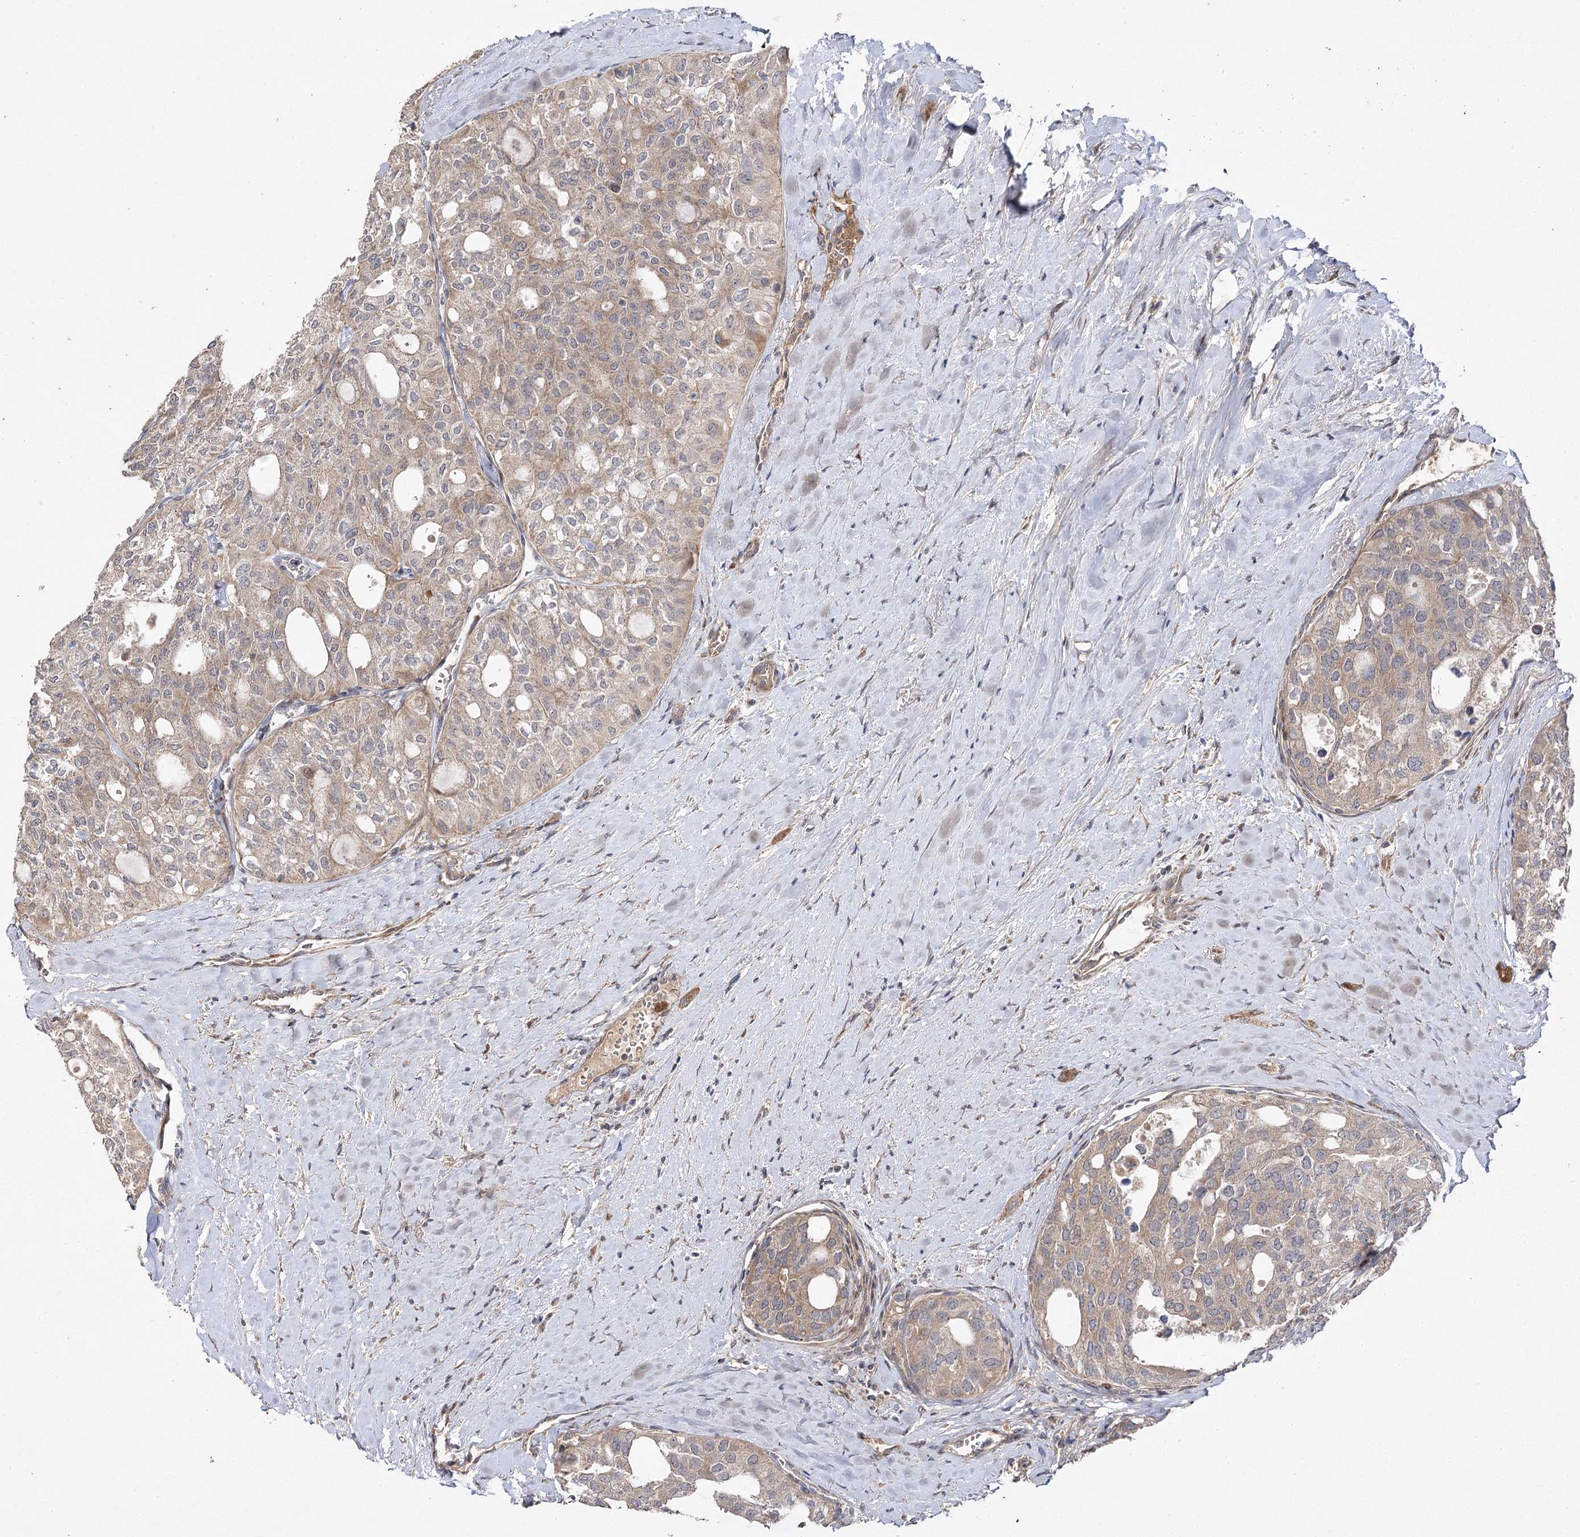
{"staining": {"intensity": "weak", "quantity": ">75%", "location": "cytoplasmic/membranous"}, "tissue": "thyroid cancer", "cell_type": "Tumor cells", "image_type": "cancer", "snomed": [{"axis": "morphology", "description": "Follicular adenoma carcinoma, NOS"}, {"axis": "topography", "description": "Thyroid gland"}], "caption": "Immunohistochemical staining of human thyroid follicular adenoma carcinoma demonstrates weak cytoplasmic/membranous protein staining in approximately >75% of tumor cells.", "gene": "OBSL1", "patient": {"sex": "male", "age": 75}}